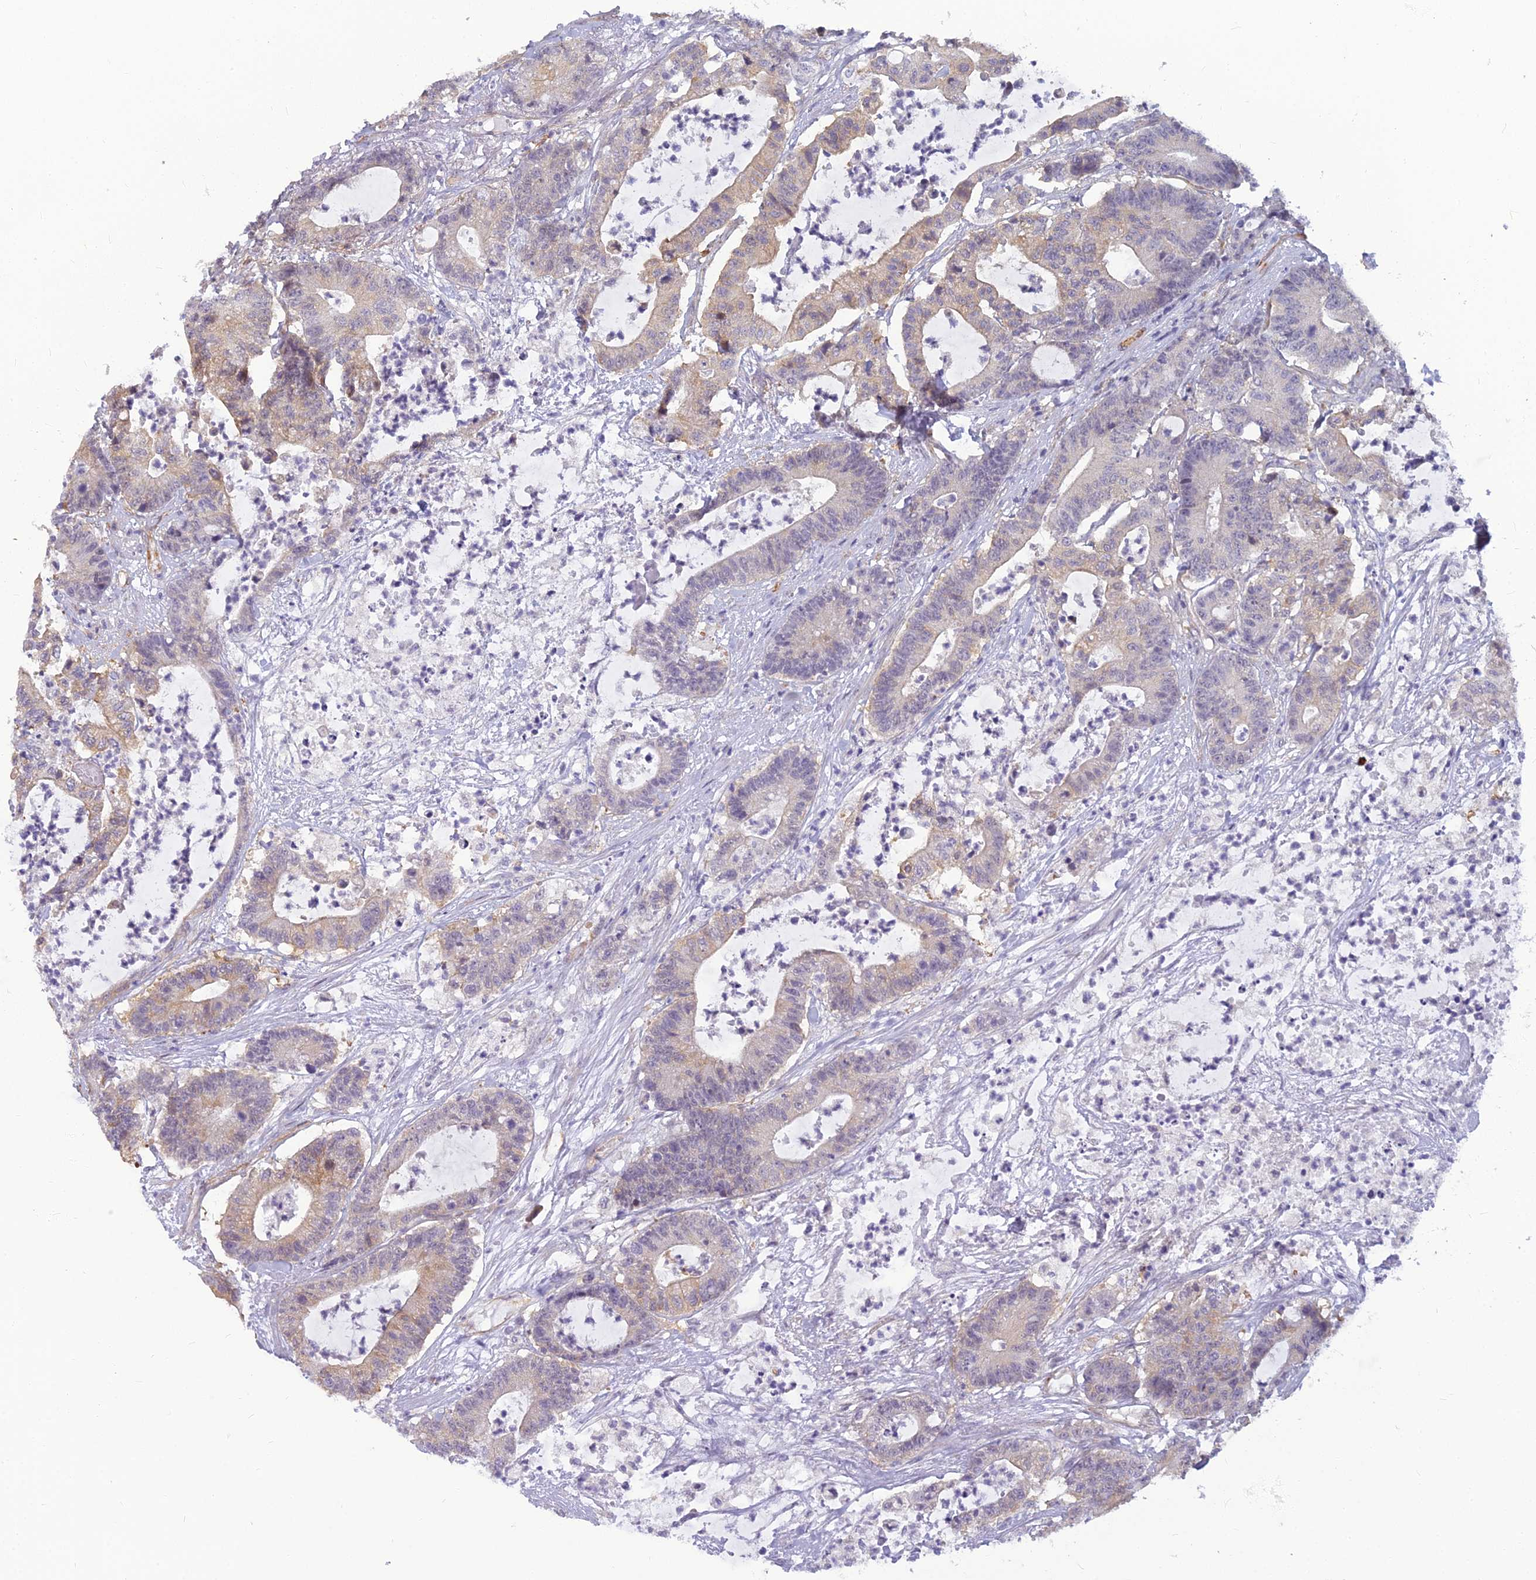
{"staining": {"intensity": "weak", "quantity": "25%-75%", "location": "cytoplasmic/membranous"}, "tissue": "colorectal cancer", "cell_type": "Tumor cells", "image_type": "cancer", "snomed": [{"axis": "morphology", "description": "Adenocarcinoma, NOS"}, {"axis": "topography", "description": "Colon"}], "caption": "Immunohistochemical staining of human colorectal cancer (adenocarcinoma) displays low levels of weak cytoplasmic/membranous protein positivity in about 25%-75% of tumor cells.", "gene": "RGL3", "patient": {"sex": "female", "age": 84}}